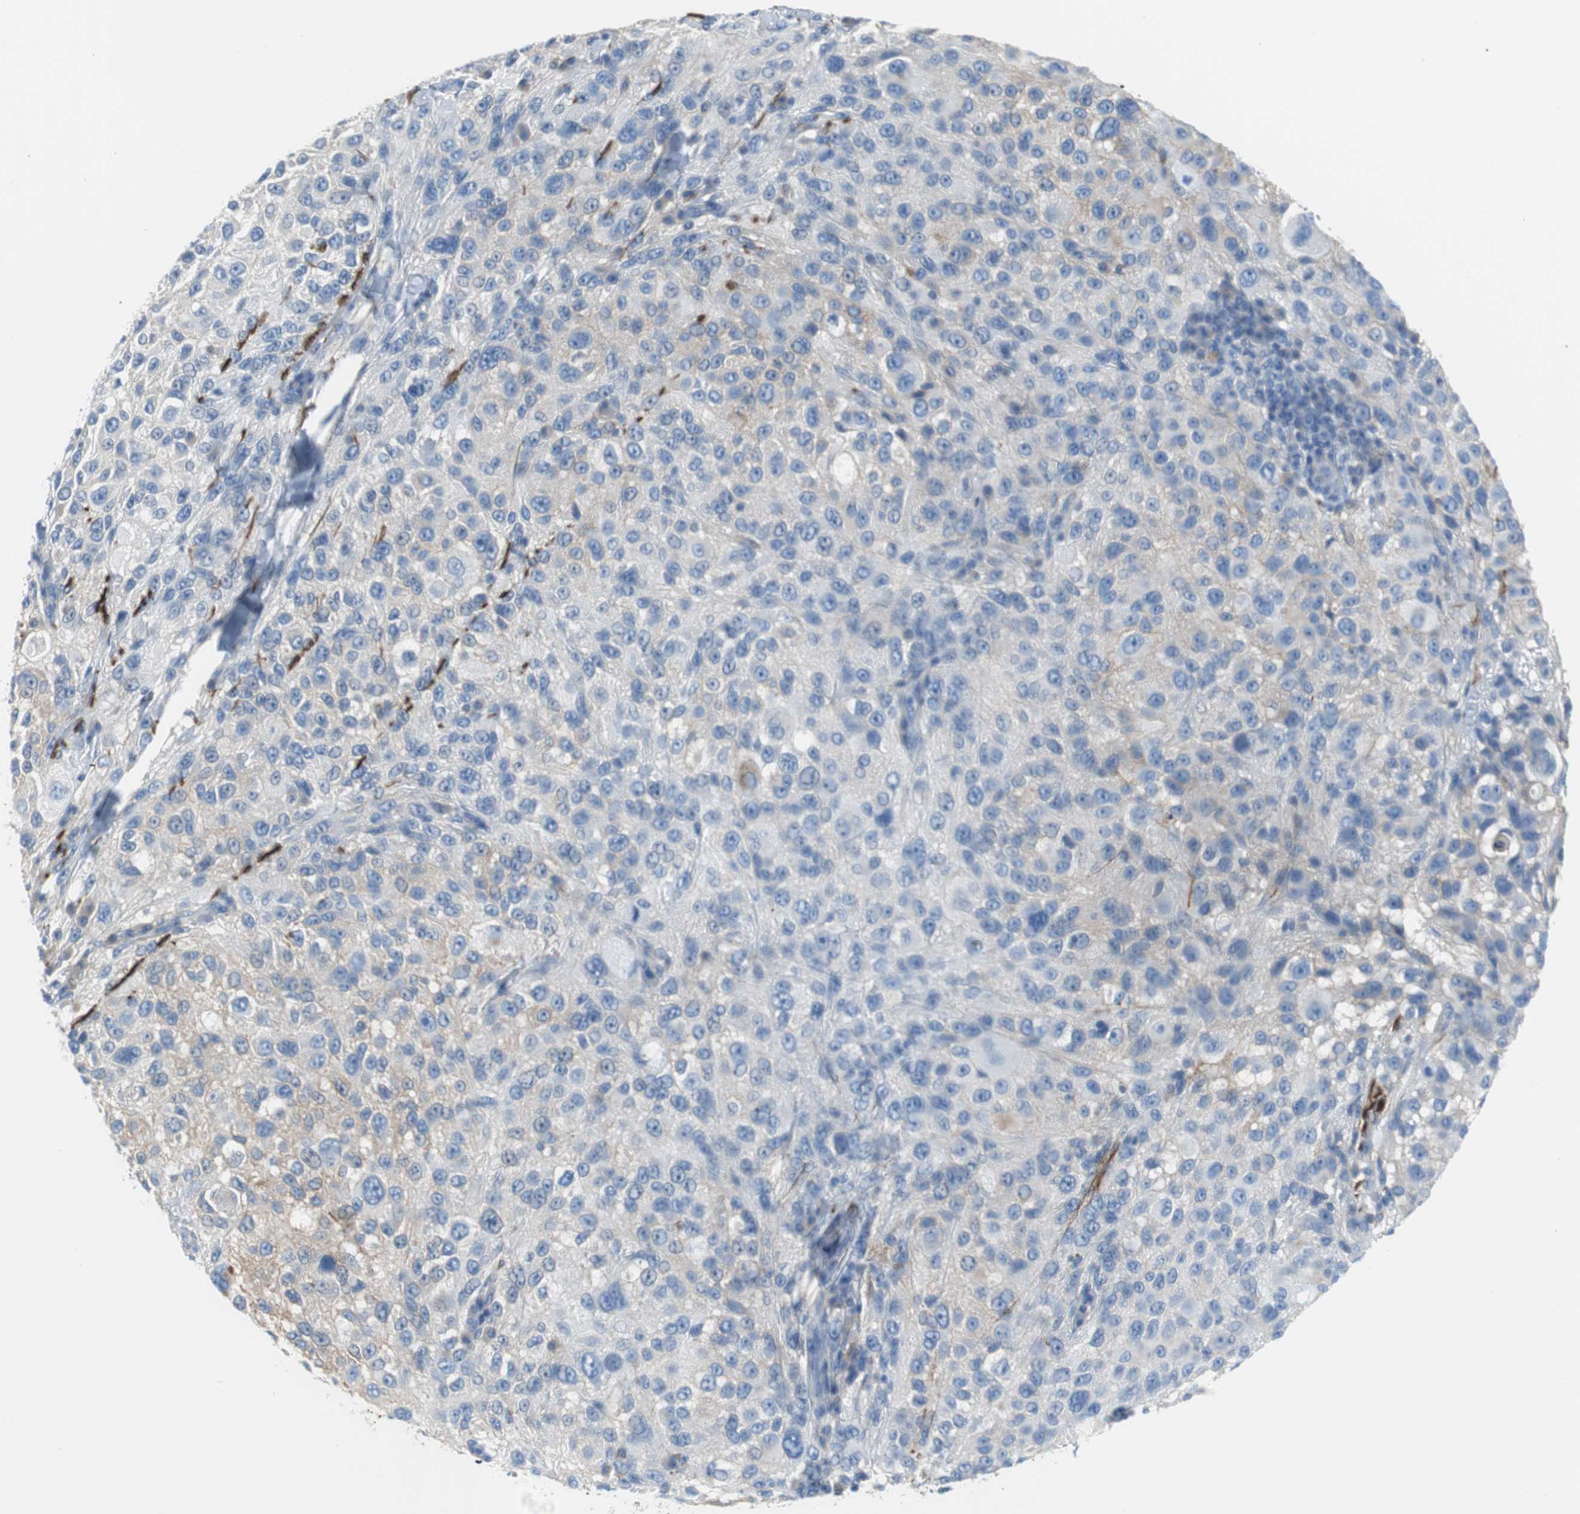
{"staining": {"intensity": "weak", "quantity": "<25%", "location": "cytoplasmic/membranous"}, "tissue": "melanoma", "cell_type": "Tumor cells", "image_type": "cancer", "snomed": [{"axis": "morphology", "description": "Necrosis, NOS"}, {"axis": "morphology", "description": "Malignant melanoma, NOS"}, {"axis": "topography", "description": "Skin"}], "caption": "Immunohistochemistry histopathology image of neoplastic tissue: melanoma stained with DAB (3,3'-diaminobenzidine) displays no significant protein positivity in tumor cells.", "gene": "APCS", "patient": {"sex": "female", "age": 87}}